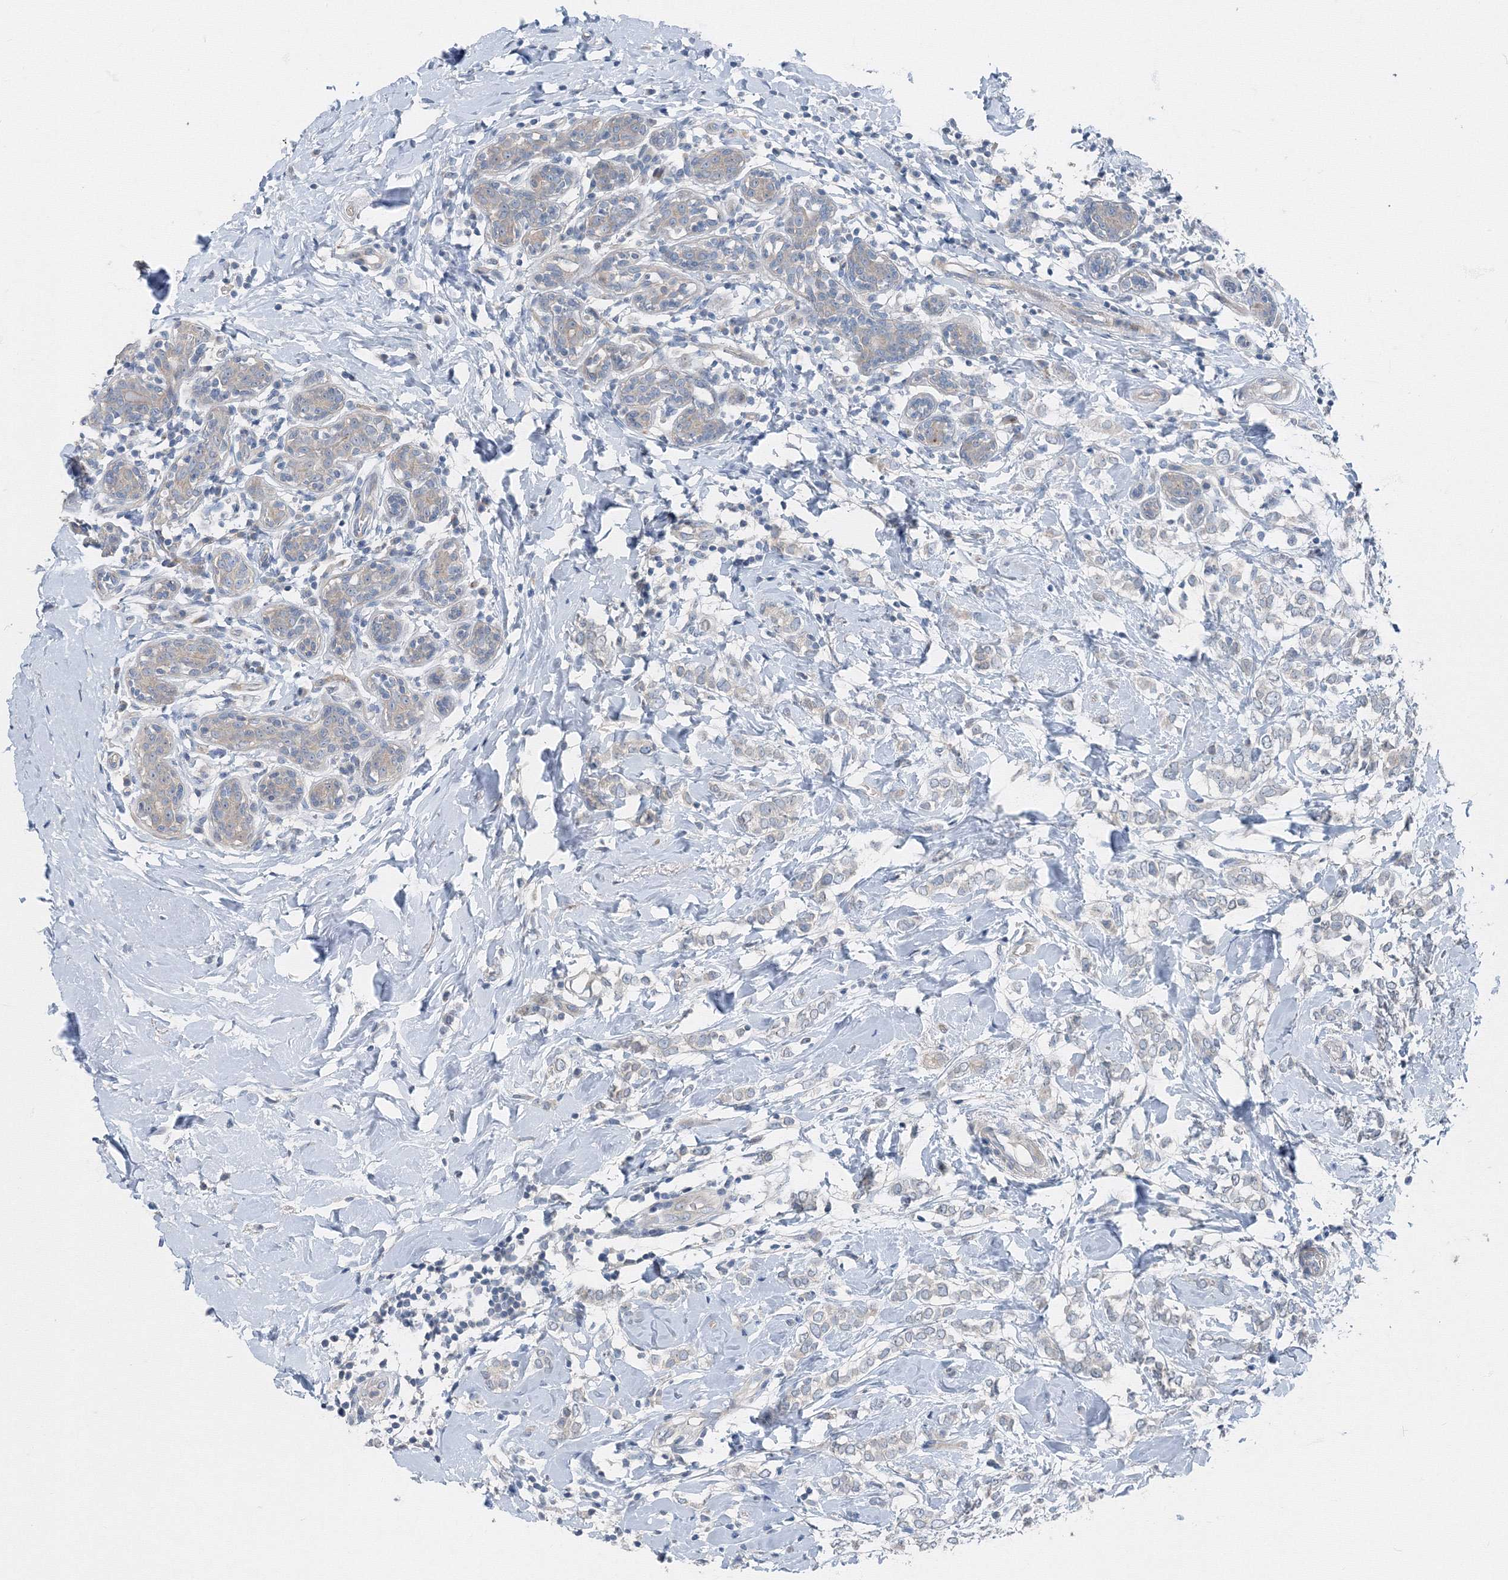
{"staining": {"intensity": "negative", "quantity": "none", "location": "none"}, "tissue": "breast cancer", "cell_type": "Tumor cells", "image_type": "cancer", "snomed": [{"axis": "morphology", "description": "Normal tissue, NOS"}, {"axis": "morphology", "description": "Lobular carcinoma"}, {"axis": "topography", "description": "Breast"}], "caption": "High magnification brightfield microscopy of lobular carcinoma (breast) stained with DAB (3,3'-diaminobenzidine) (brown) and counterstained with hematoxylin (blue): tumor cells show no significant expression.", "gene": "AASDH", "patient": {"sex": "female", "age": 47}}